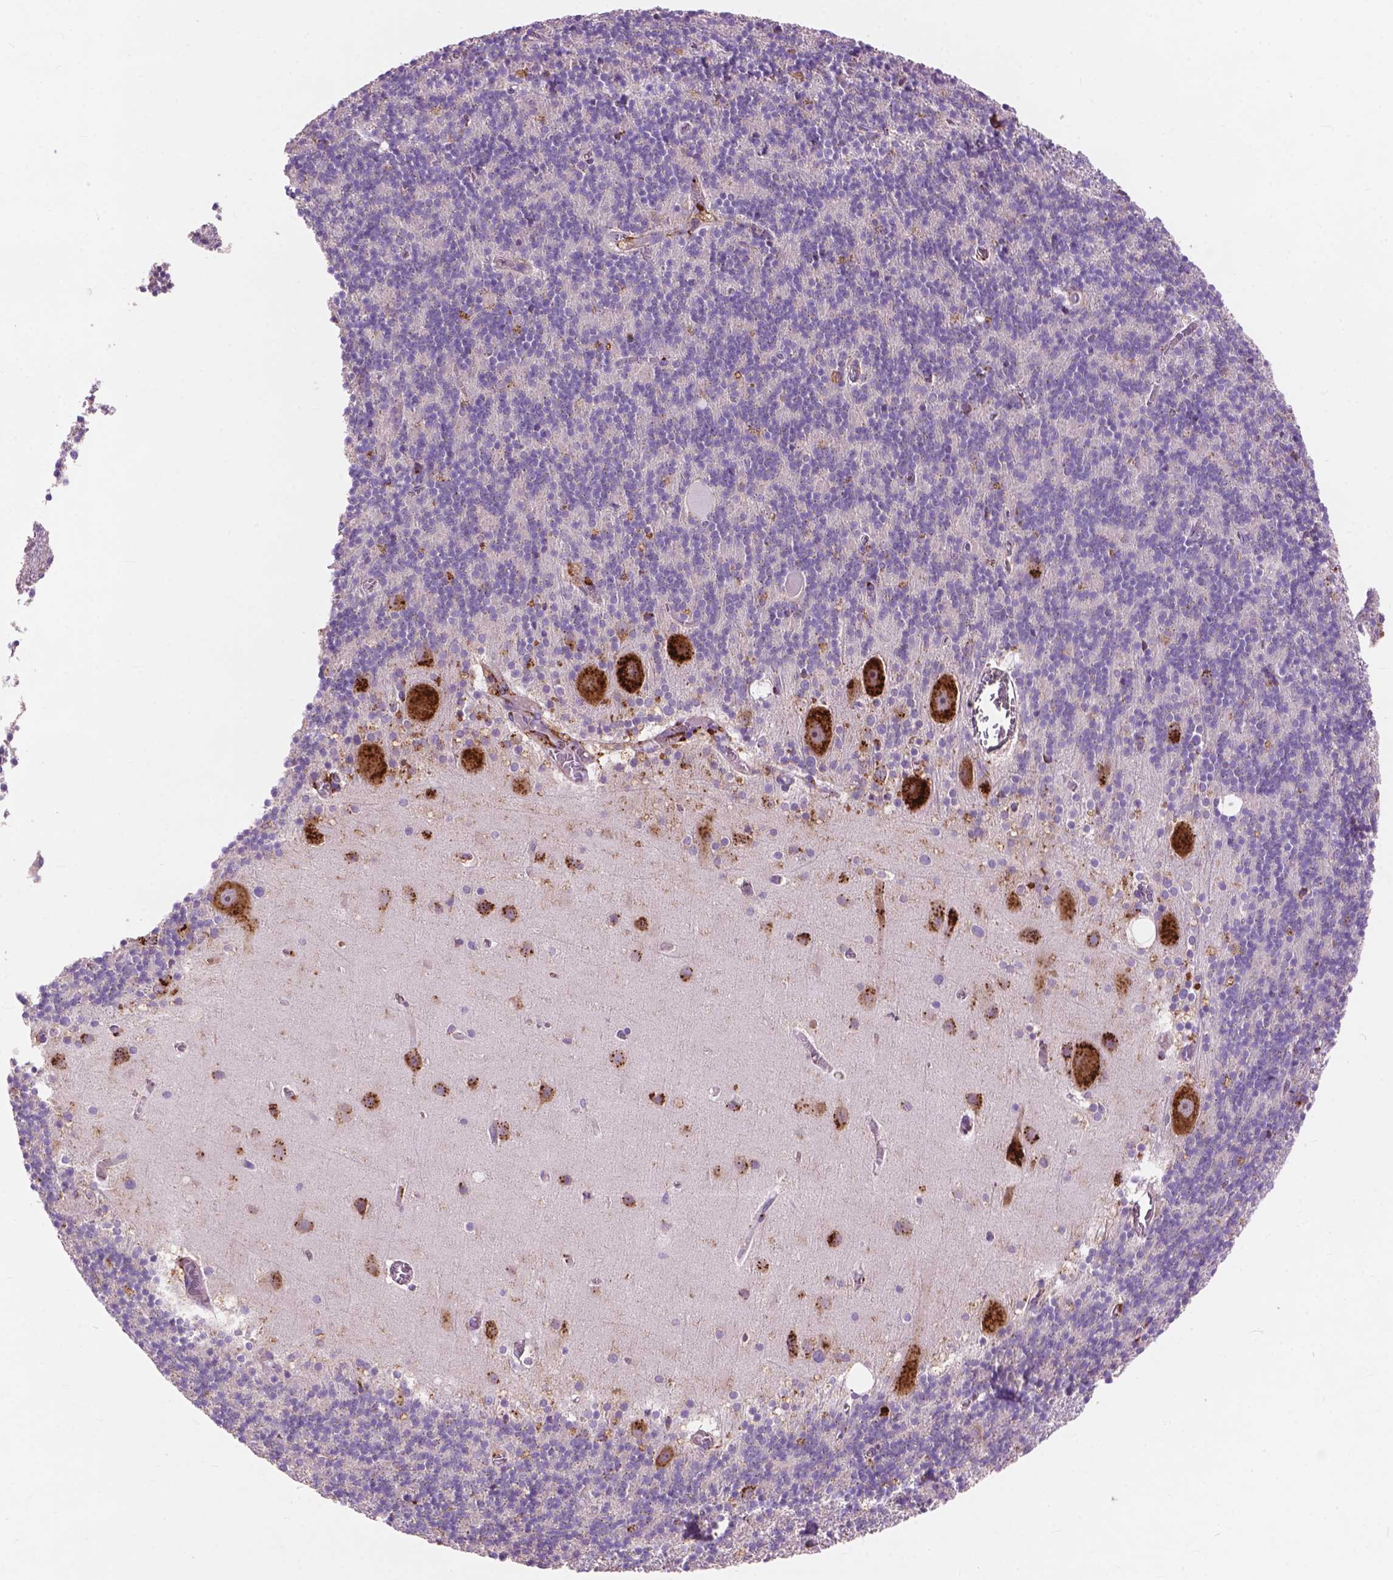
{"staining": {"intensity": "negative", "quantity": "none", "location": "none"}, "tissue": "cerebellum", "cell_type": "Cells in granular layer", "image_type": "normal", "snomed": [{"axis": "morphology", "description": "Normal tissue, NOS"}, {"axis": "topography", "description": "Cerebellum"}], "caption": "Cerebellum stained for a protein using immunohistochemistry shows no expression cells in granular layer.", "gene": "RPL37A", "patient": {"sex": "male", "age": 70}}